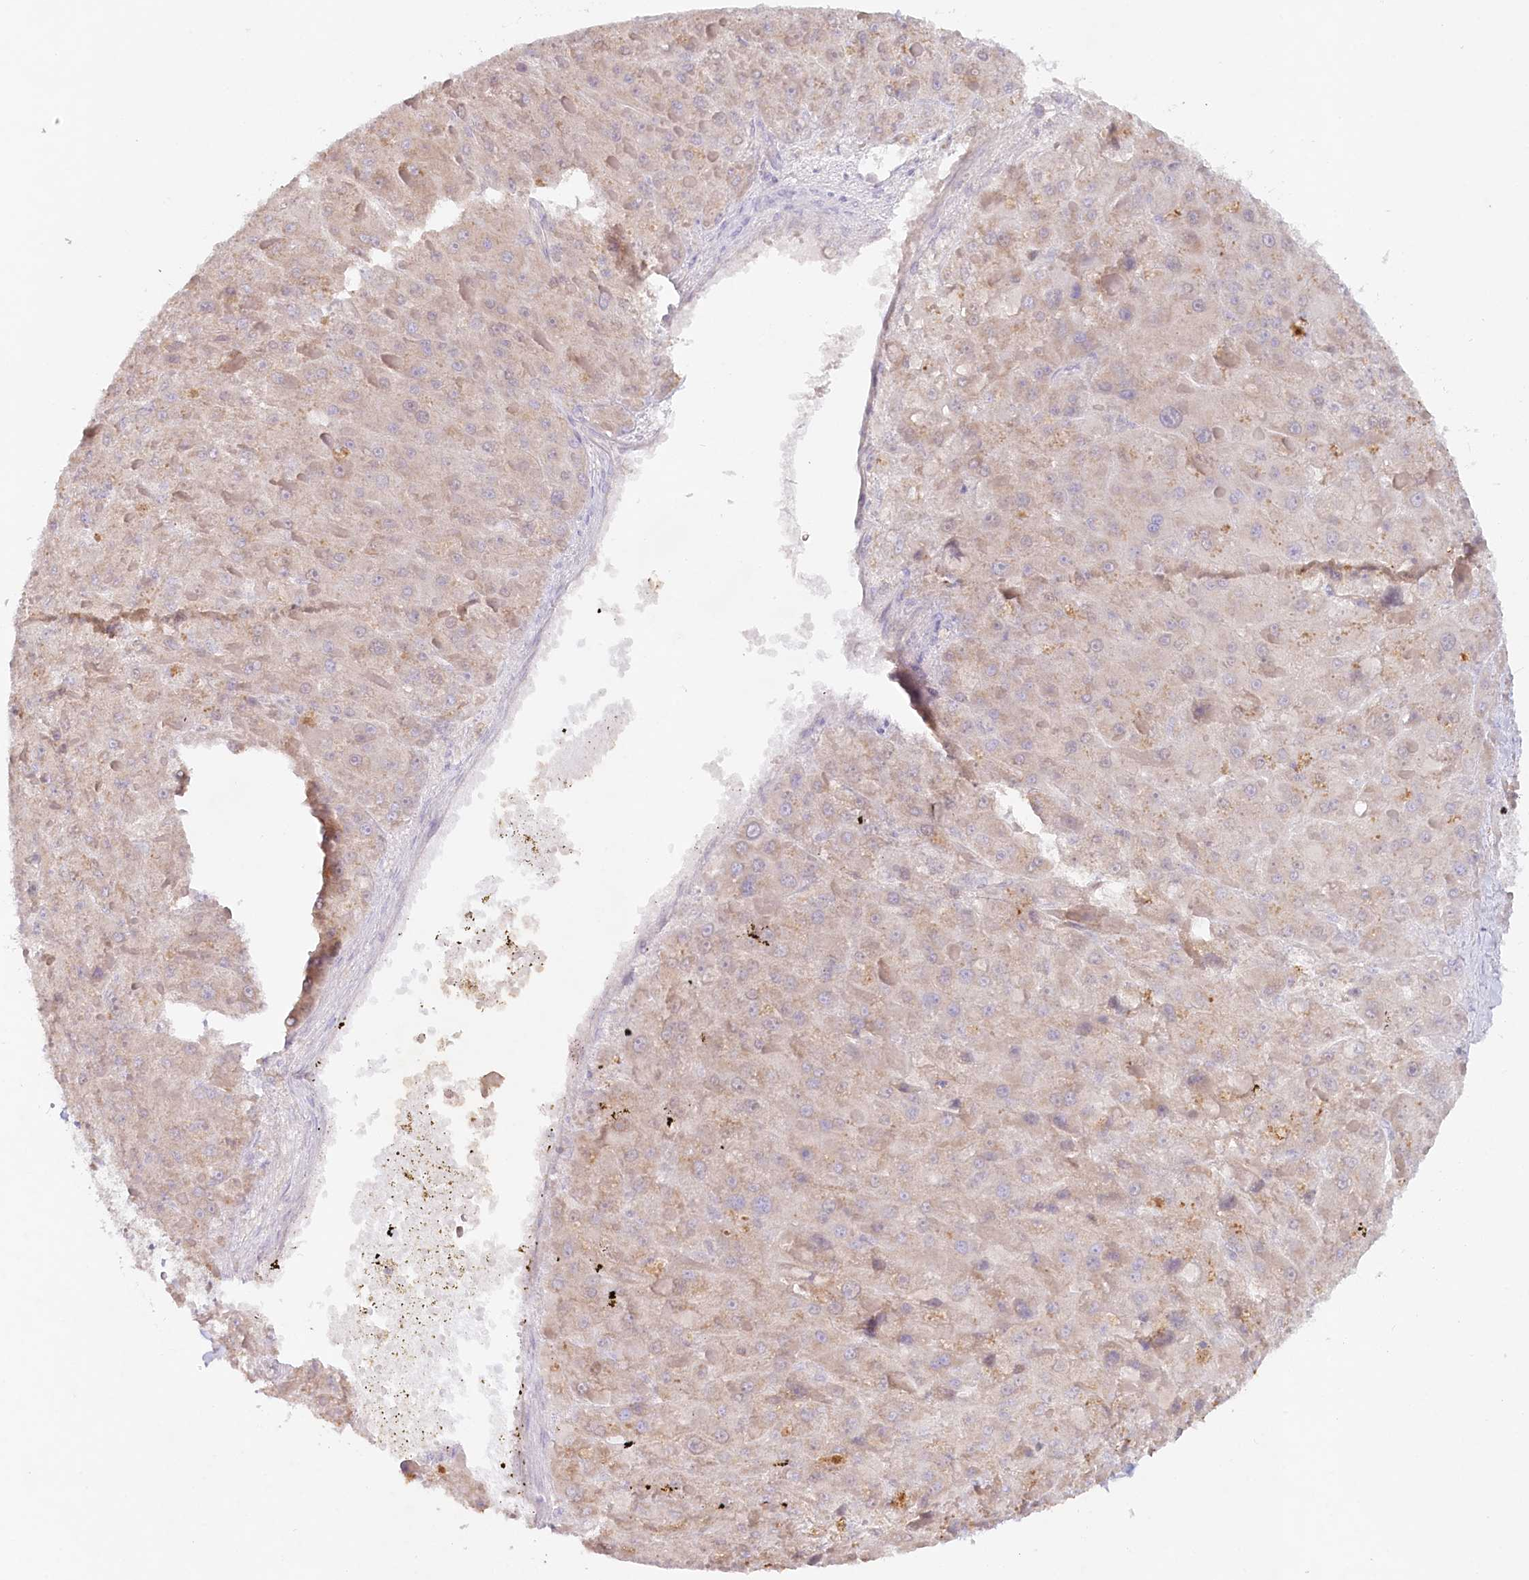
{"staining": {"intensity": "weak", "quantity": ">75%", "location": "cytoplasmic/membranous"}, "tissue": "liver cancer", "cell_type": "Tumor cells", "image_type": "cancer", "snomed": [{"axis": "morphology", "description": "Carcinoma, Hepatocellular, NOS"}, {"axis": "topography", "description": "Liver"}], "caption": "This image demonstrates liver cancer (hepatocellular carcinoma) stained with IHC to label a protein in brown. The cytoplasmic/membranous of tumor cells show weak positivity for the protein. Nuclei are counter-stained blue.", "gene": "PSAPL1", "patient": {"sex": "female", "age": 73}}